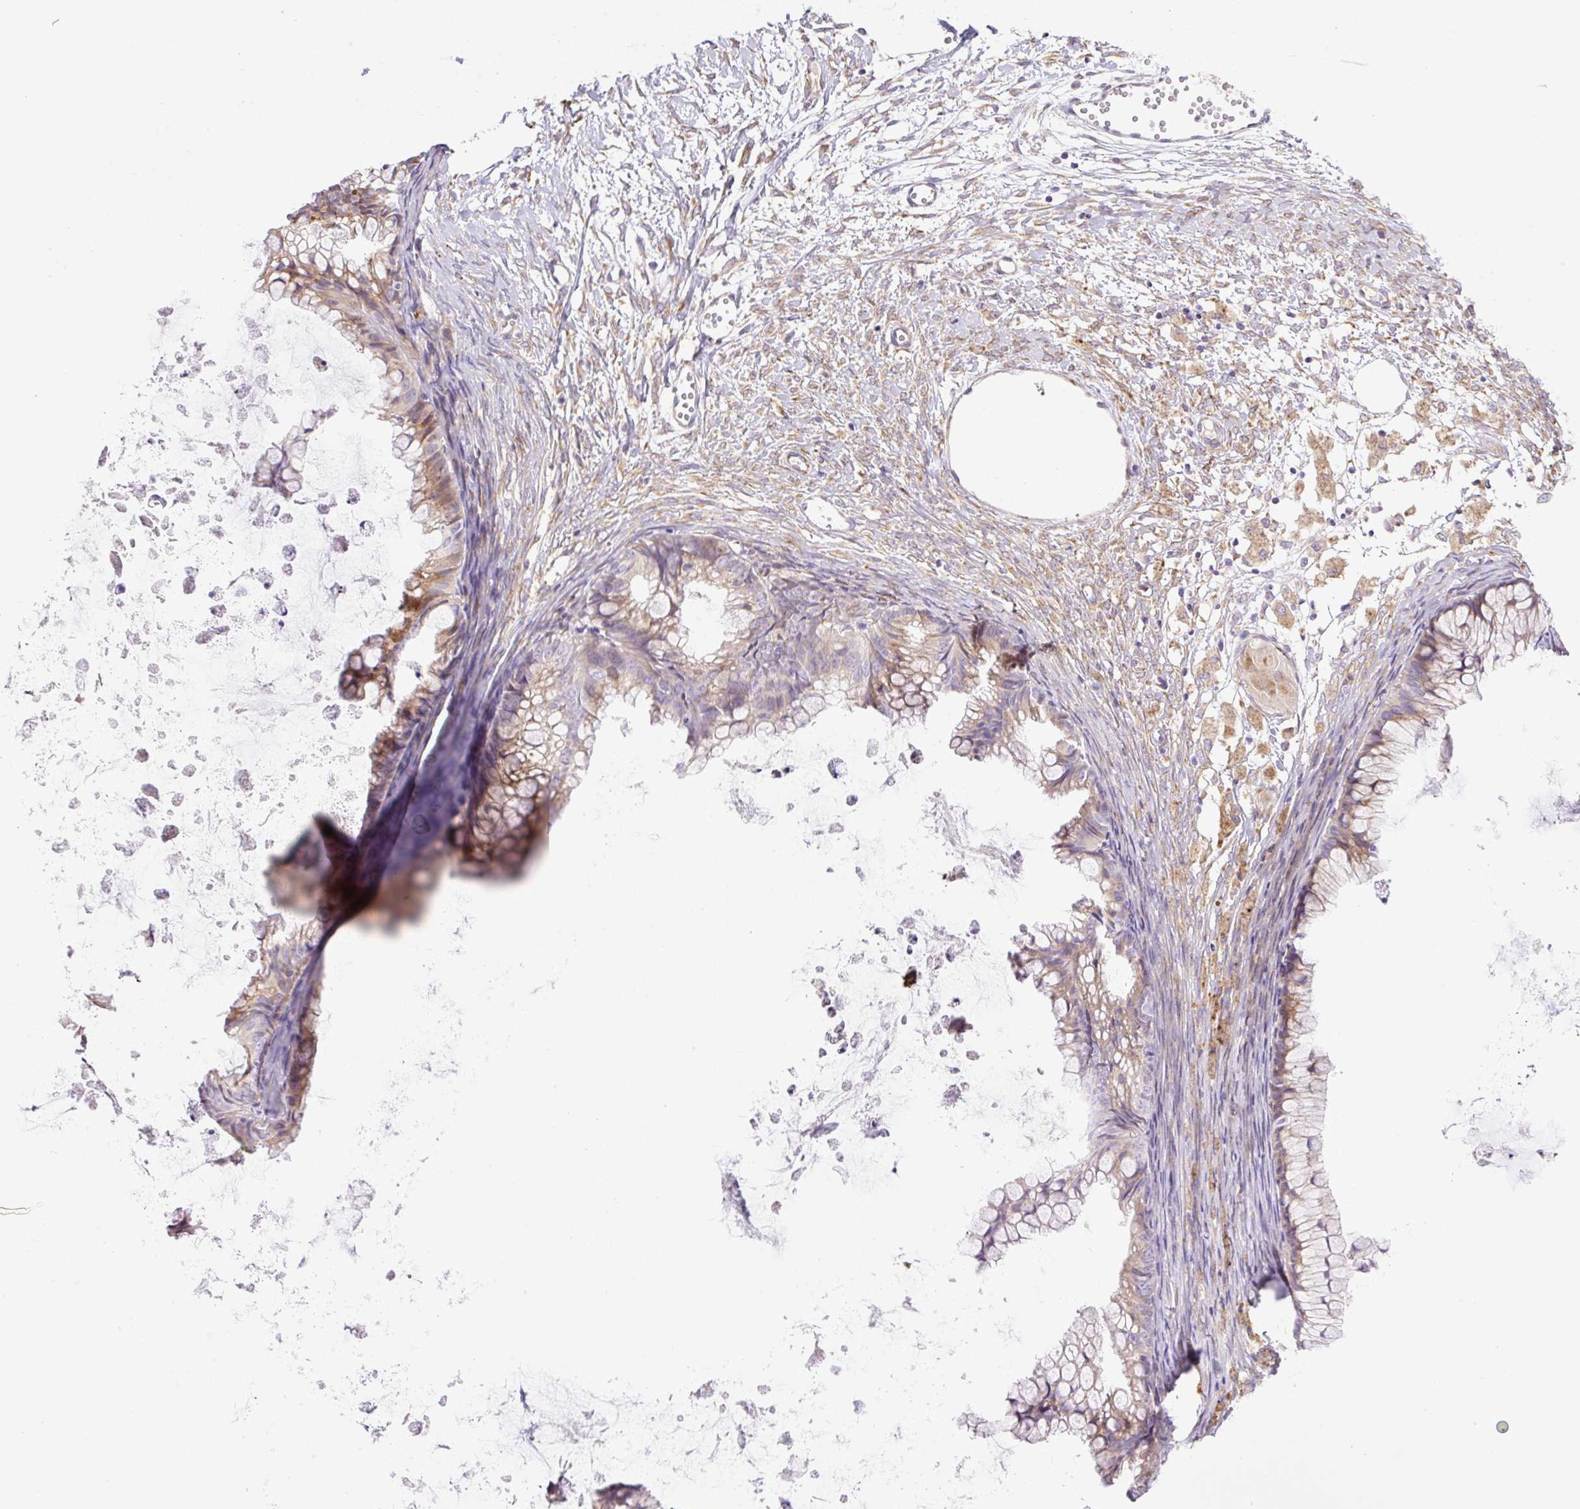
{"staining": {"intensity": "moderate", "quantity": "25%-75%", "location": "cytoplasmic/membranous"}, "tissue": "ovarian cancer", "cell_type": "Tumor cells", "image_type": "cancer", "snomed": [{"axis": "morphology", "description": "Cystadenocarcinoma, mucinous, NOS"}, {"axis": "topography", "description": "Ovary"}], "caption": "Protein staining of ovarian mucinous cystadenocarcinoma tissue demonstrates moderate cytoplasmic/membranous expression in about 25%-75% of tumor cells.", "gene": "POFUT1", "patient": {"sex": "female", "age": 35}}